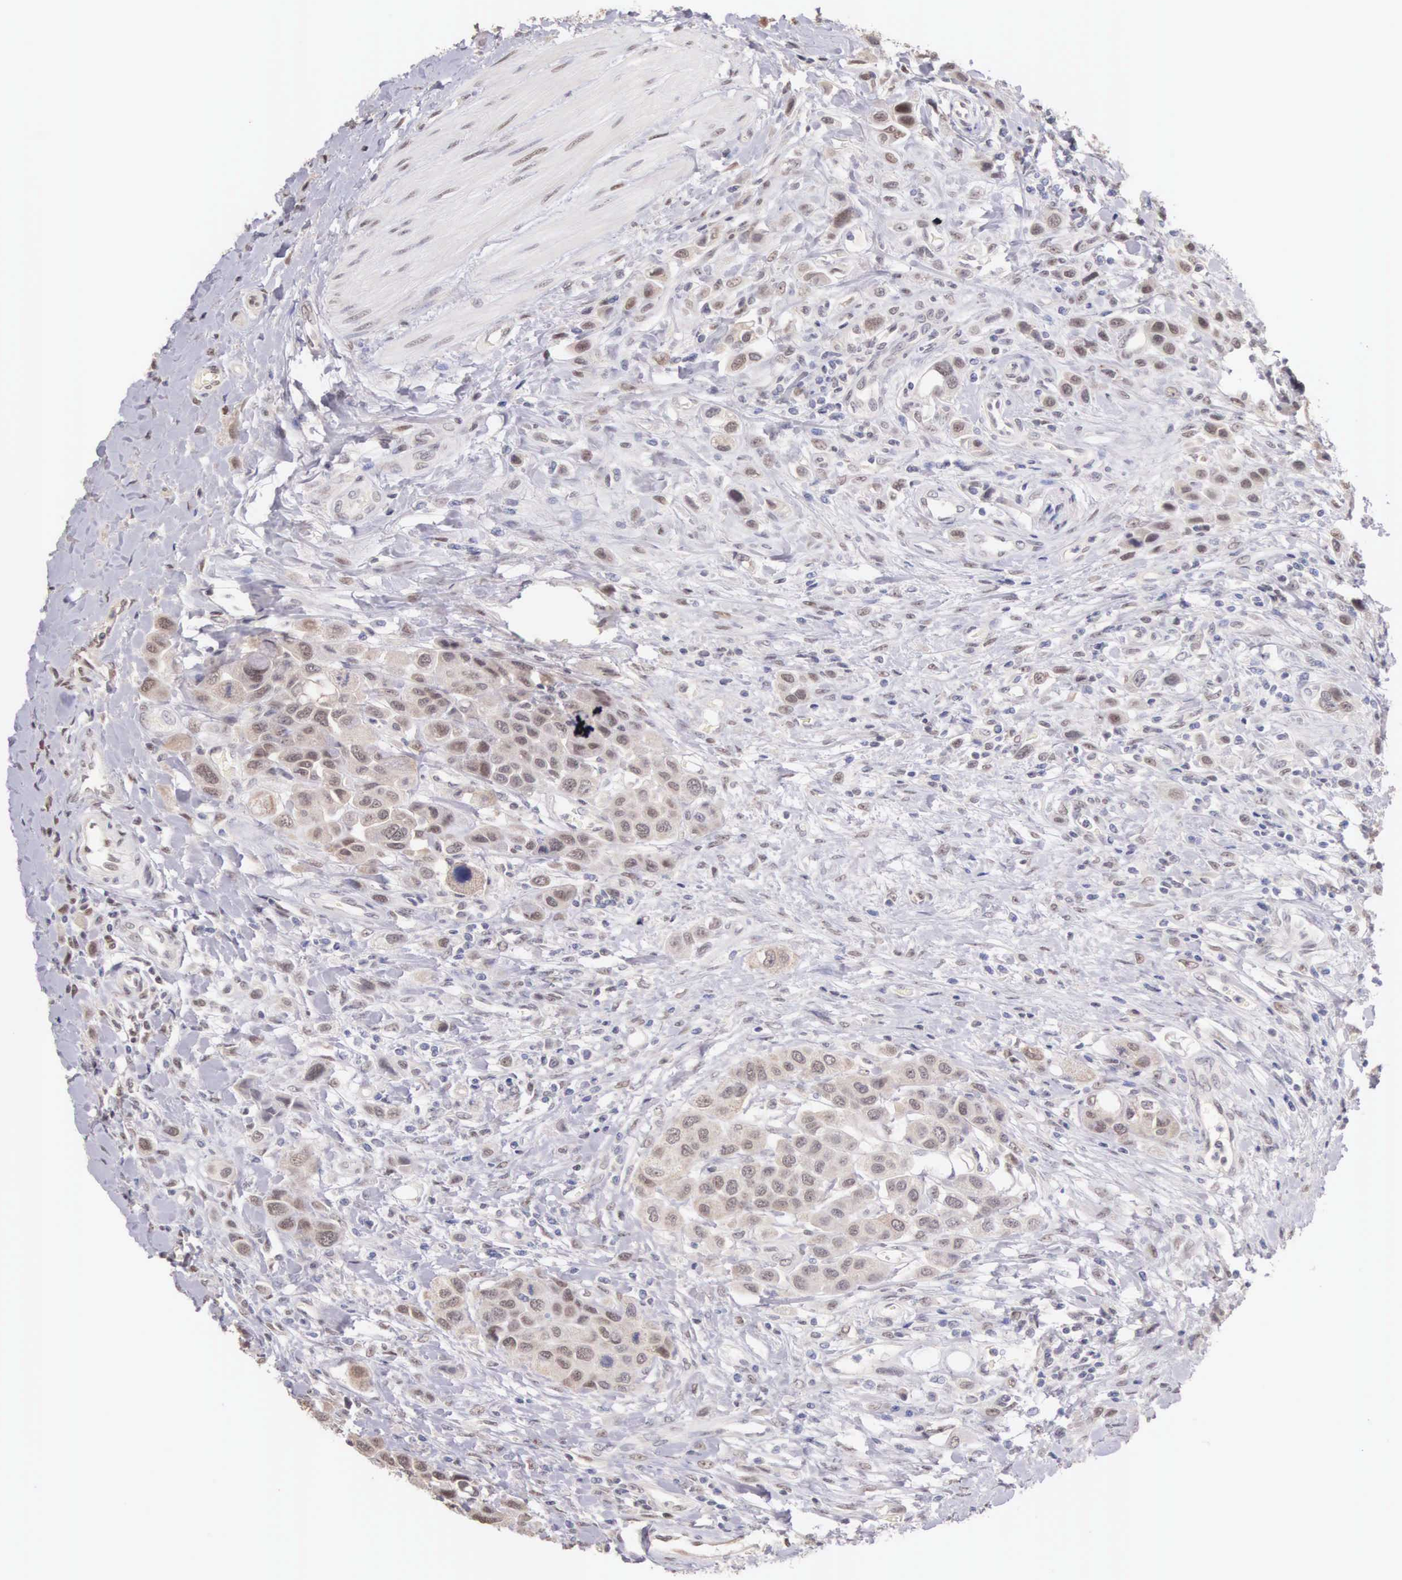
{"staining": {"intensity": "moderate", "quantity": "<25%", "location": "nuclear"}, "tissue": "urothelial cancer", "cell_type": "Tumor cells", "image_type": "cancer", "snomed": [{"axis": "morphology", "description": "Urothelial carcinoma, High grade"}, {"axis": "topography", "description": "Urinary bladder"}], "caption": "Protein analysis of high-grade urothelial carcinoma tissue demonstrates moderate nuclear staining in about <25% of tumor cells.", "gene": "HMGXB4", "patient": {"sex": "male", "age": 50}}